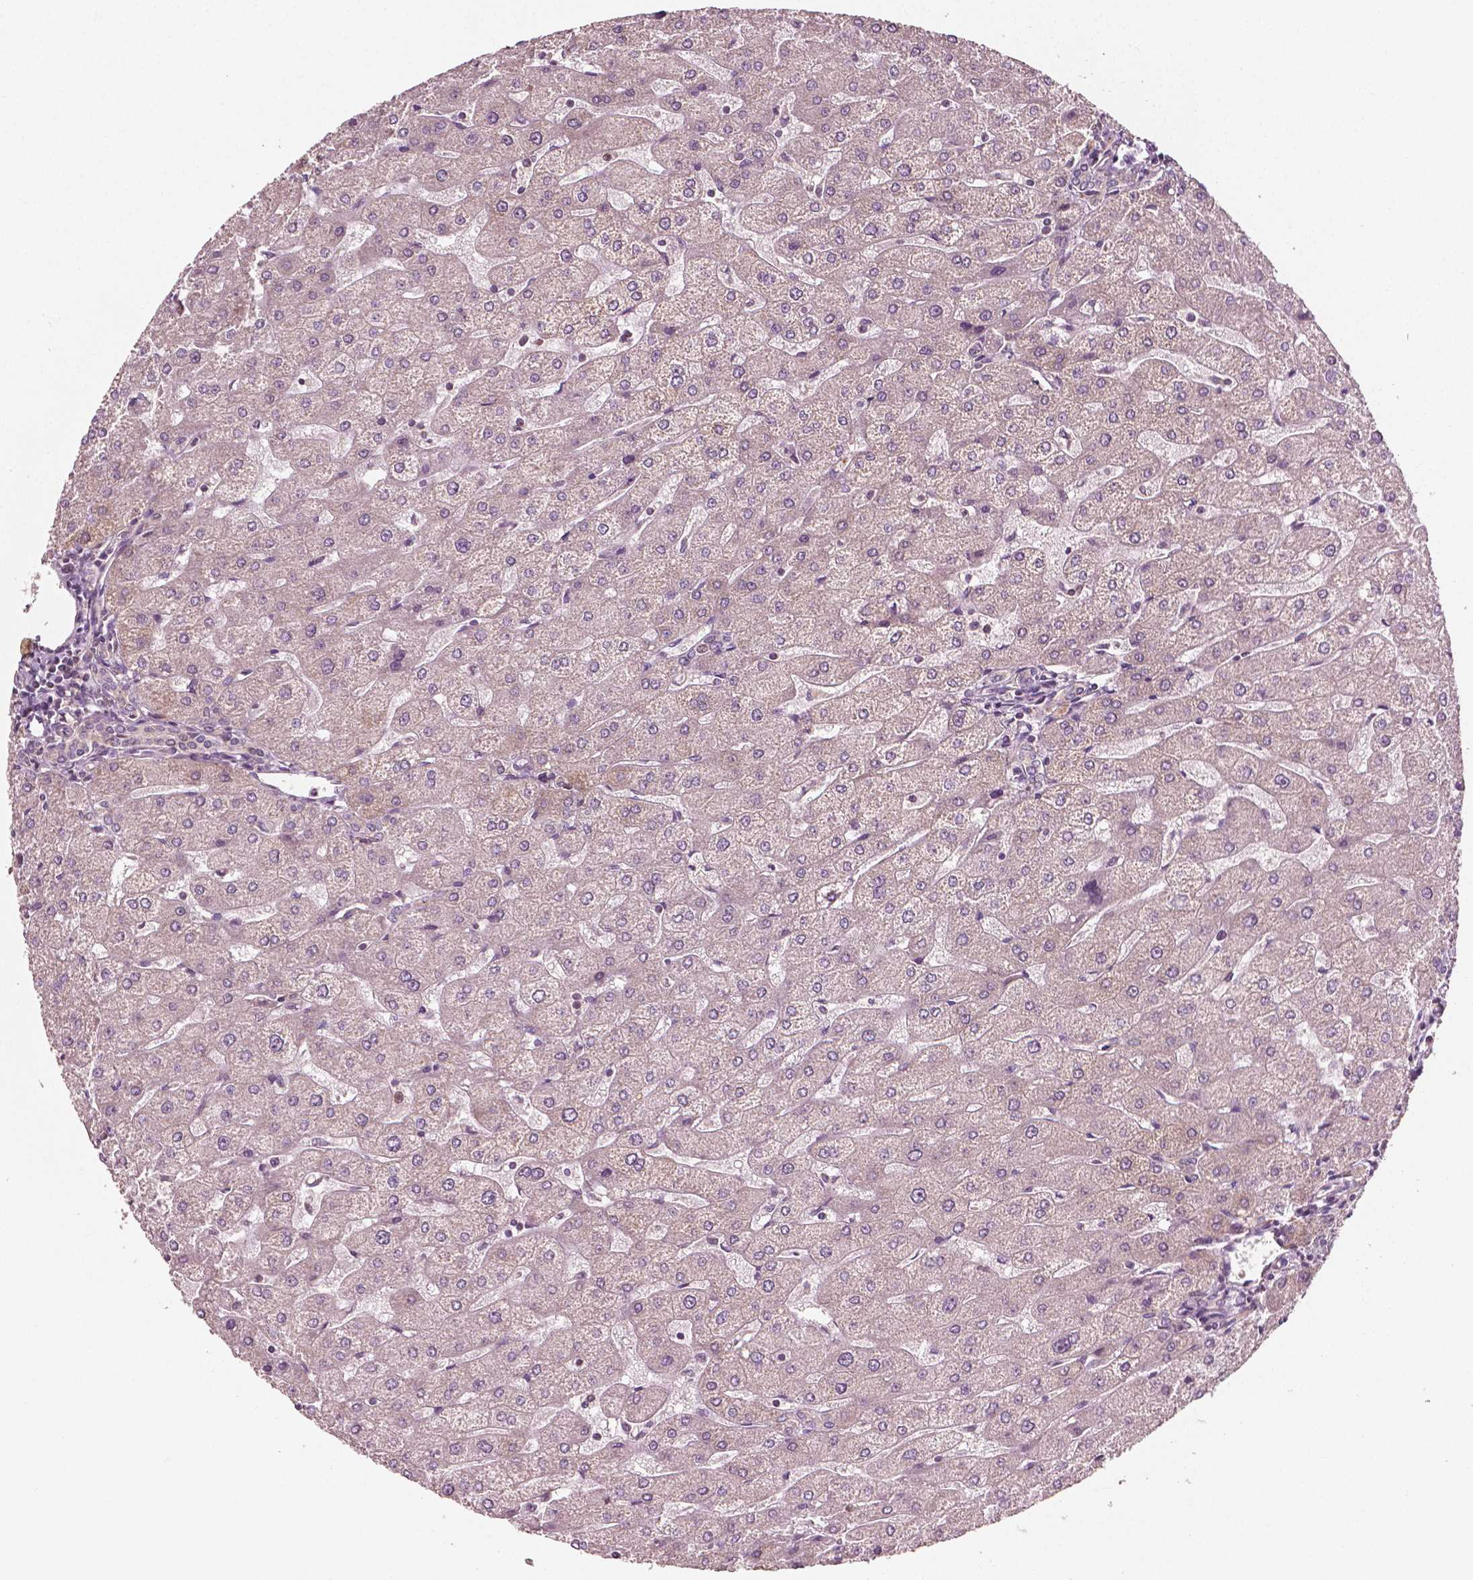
{"staining": {"intensity": "negative", "quantity": "none", "location": "none"}, "tissue": "liver", "cell_type": "Cholangiocytes", "image_type": "normal", "snomed": [{"axis": "morphology", "description": "Normal tissue, NOS"}, {"axis": "topography", "description": "Liver"}], "caption": "Immunohistochemistry micrograph of benign liver stained for a protein (brown), which displays no staining in cholangiocytes.", "gene": "MCL1", "patient": {"sex": "male", "age": 67}}